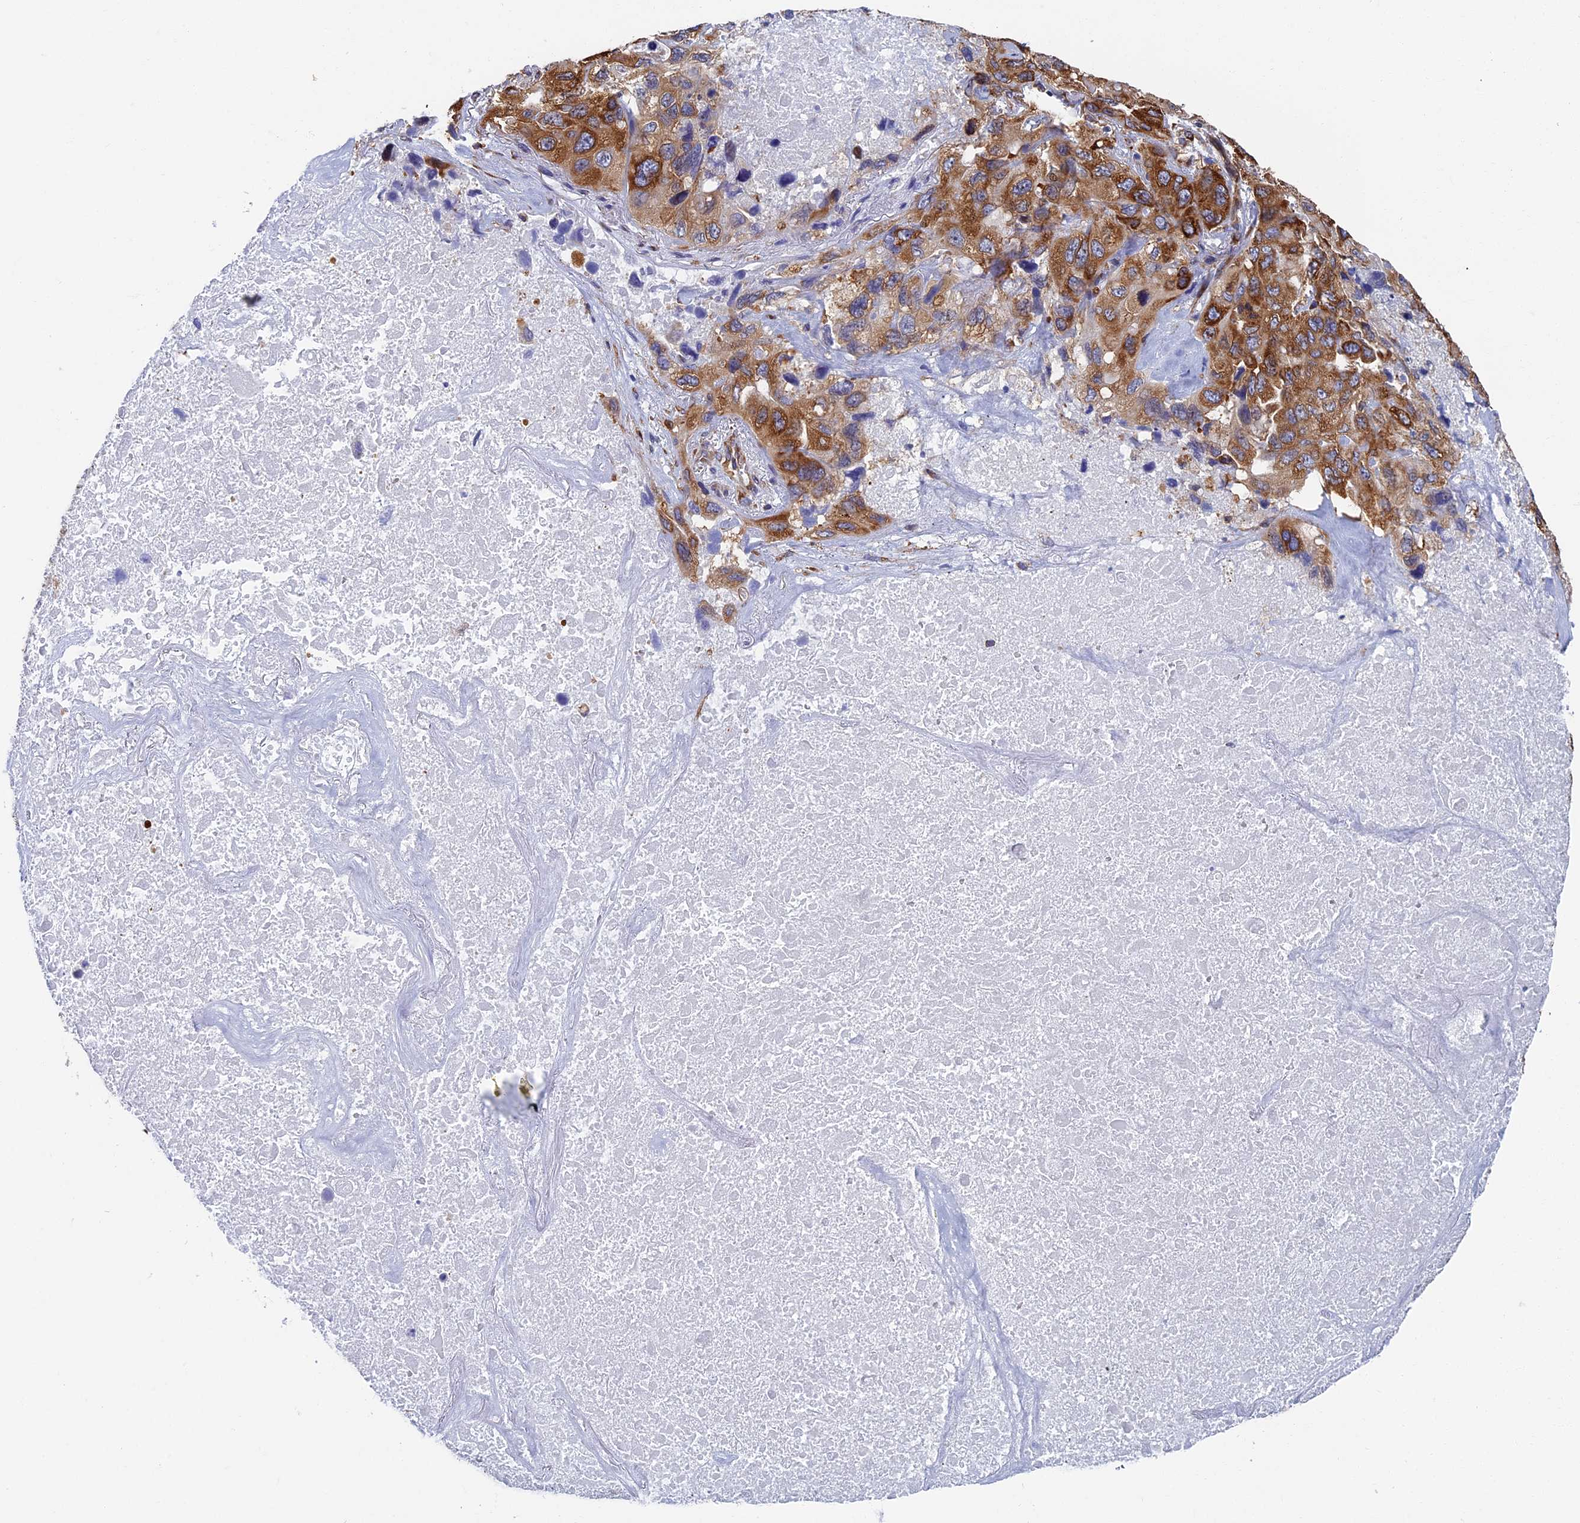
{"staining": {"intensity": "strong", "quantity": ">75%", "location": "cytoplasmic/membranous,nuclear"}, "tissue": "lung cancer", "cell_type": "Tumor cells", "image_type": "cancer", "snomed": [{"axis": "morphology", "description": "Squamous cell carcinoma, NOS"}, {"axis": "topography", "description": "Lung"}], "caption": "Lung cancer (squamous cell carcinoma) stained with a protein marker reveals strong staining in tumor cells.", "gene": "YBX1", "patient": {"sex": "female", "age": 73}}